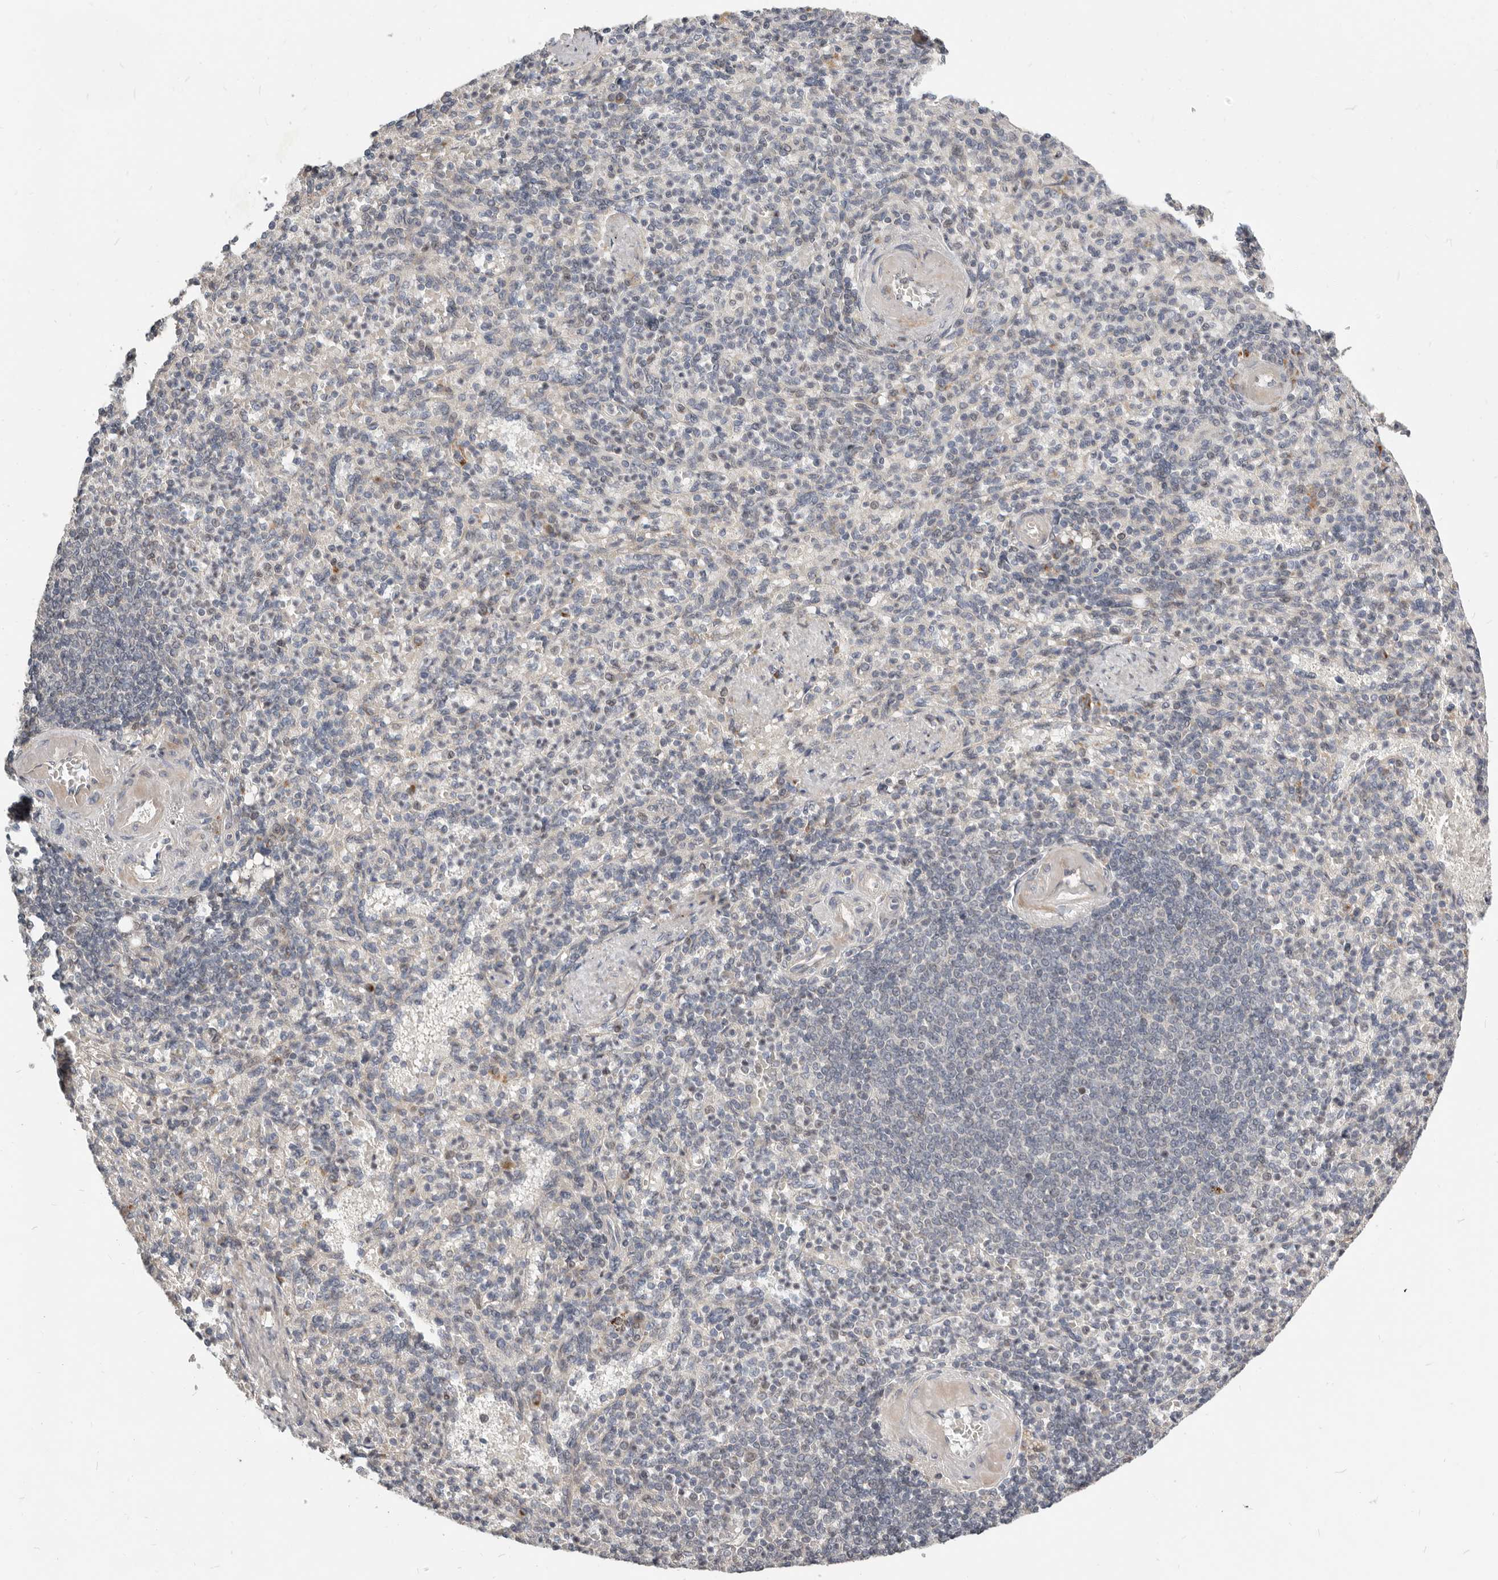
{"staining": {"intensity": "negative", "quantity": "none", "location": "none"}, "tissue": "spleen", "cell_type": "Cells in red pulp", "image_type": "normal", "snomed": [{"axis": "morphology", "description": "Normal tissue, NOS"}, {"axis": "topography", "description": "Spleen"}], "caption": "The histopathology image displays no significant positivity in cells in red pulp of spleen.", "gene": "NPY4R2", "patient": {"sex": "female", "age": 74}}